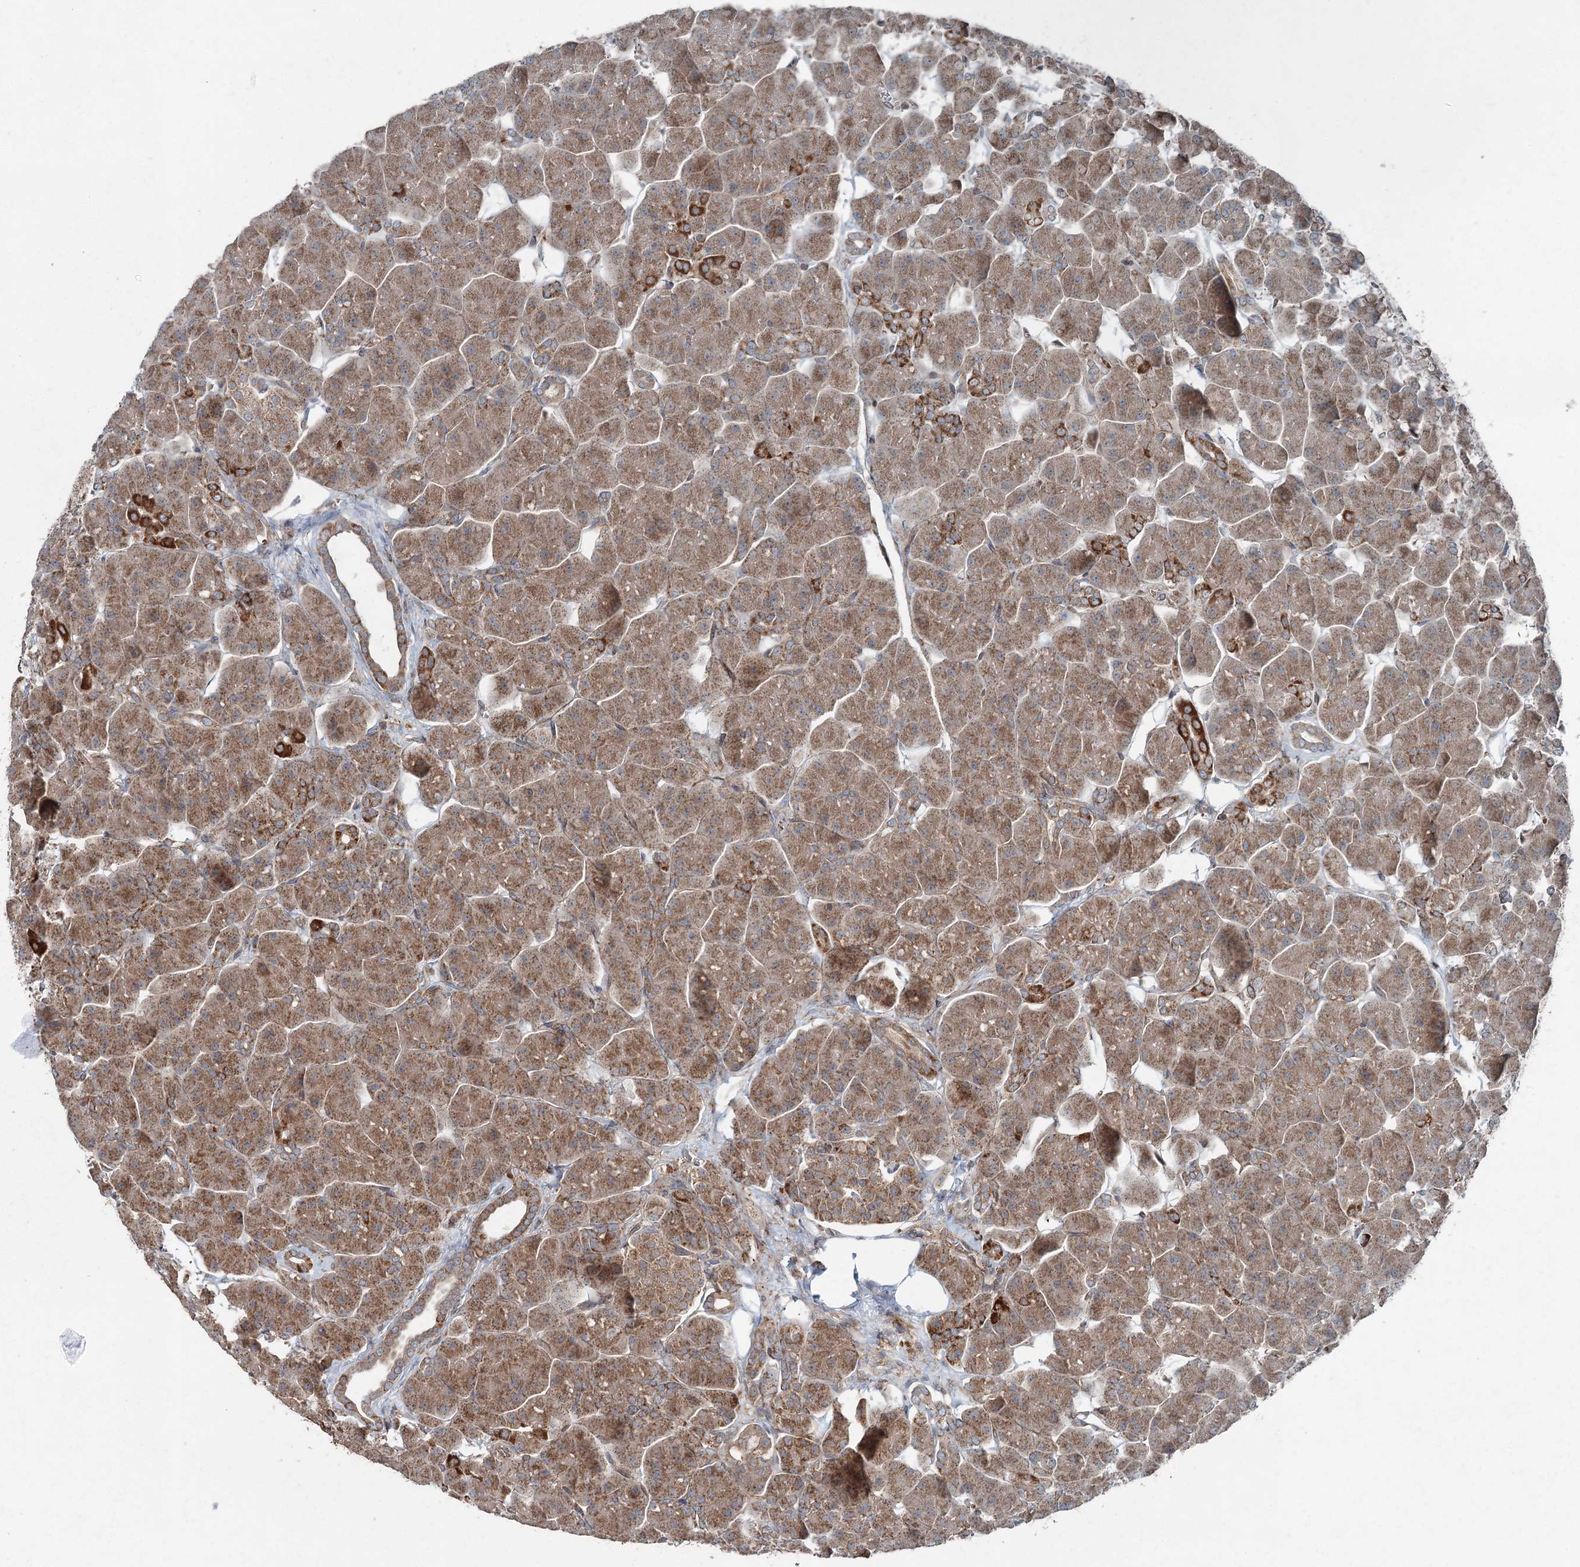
{"staining": {"intensity": "moderate", "quantity": ">75%", "location": "cytoplasmic/membranous"}, "tissue": "pancreas", "cell_type": "Exocrine glandular cells", "image_type": "normal", "snomed": [{"axis": "morphology", "description": "Normal tissue, NOS"}, {"axis": "topography", "description": "Pancreas"}], "caption": "Immunohistochemistry of benign pancreas demonstrates medium levels of moderate cytoplasmic/membranous expression in about >75% of exocrine glandular cells.", "gene": "SKIC3", "patient": {"sex": "male", "age": 66}}